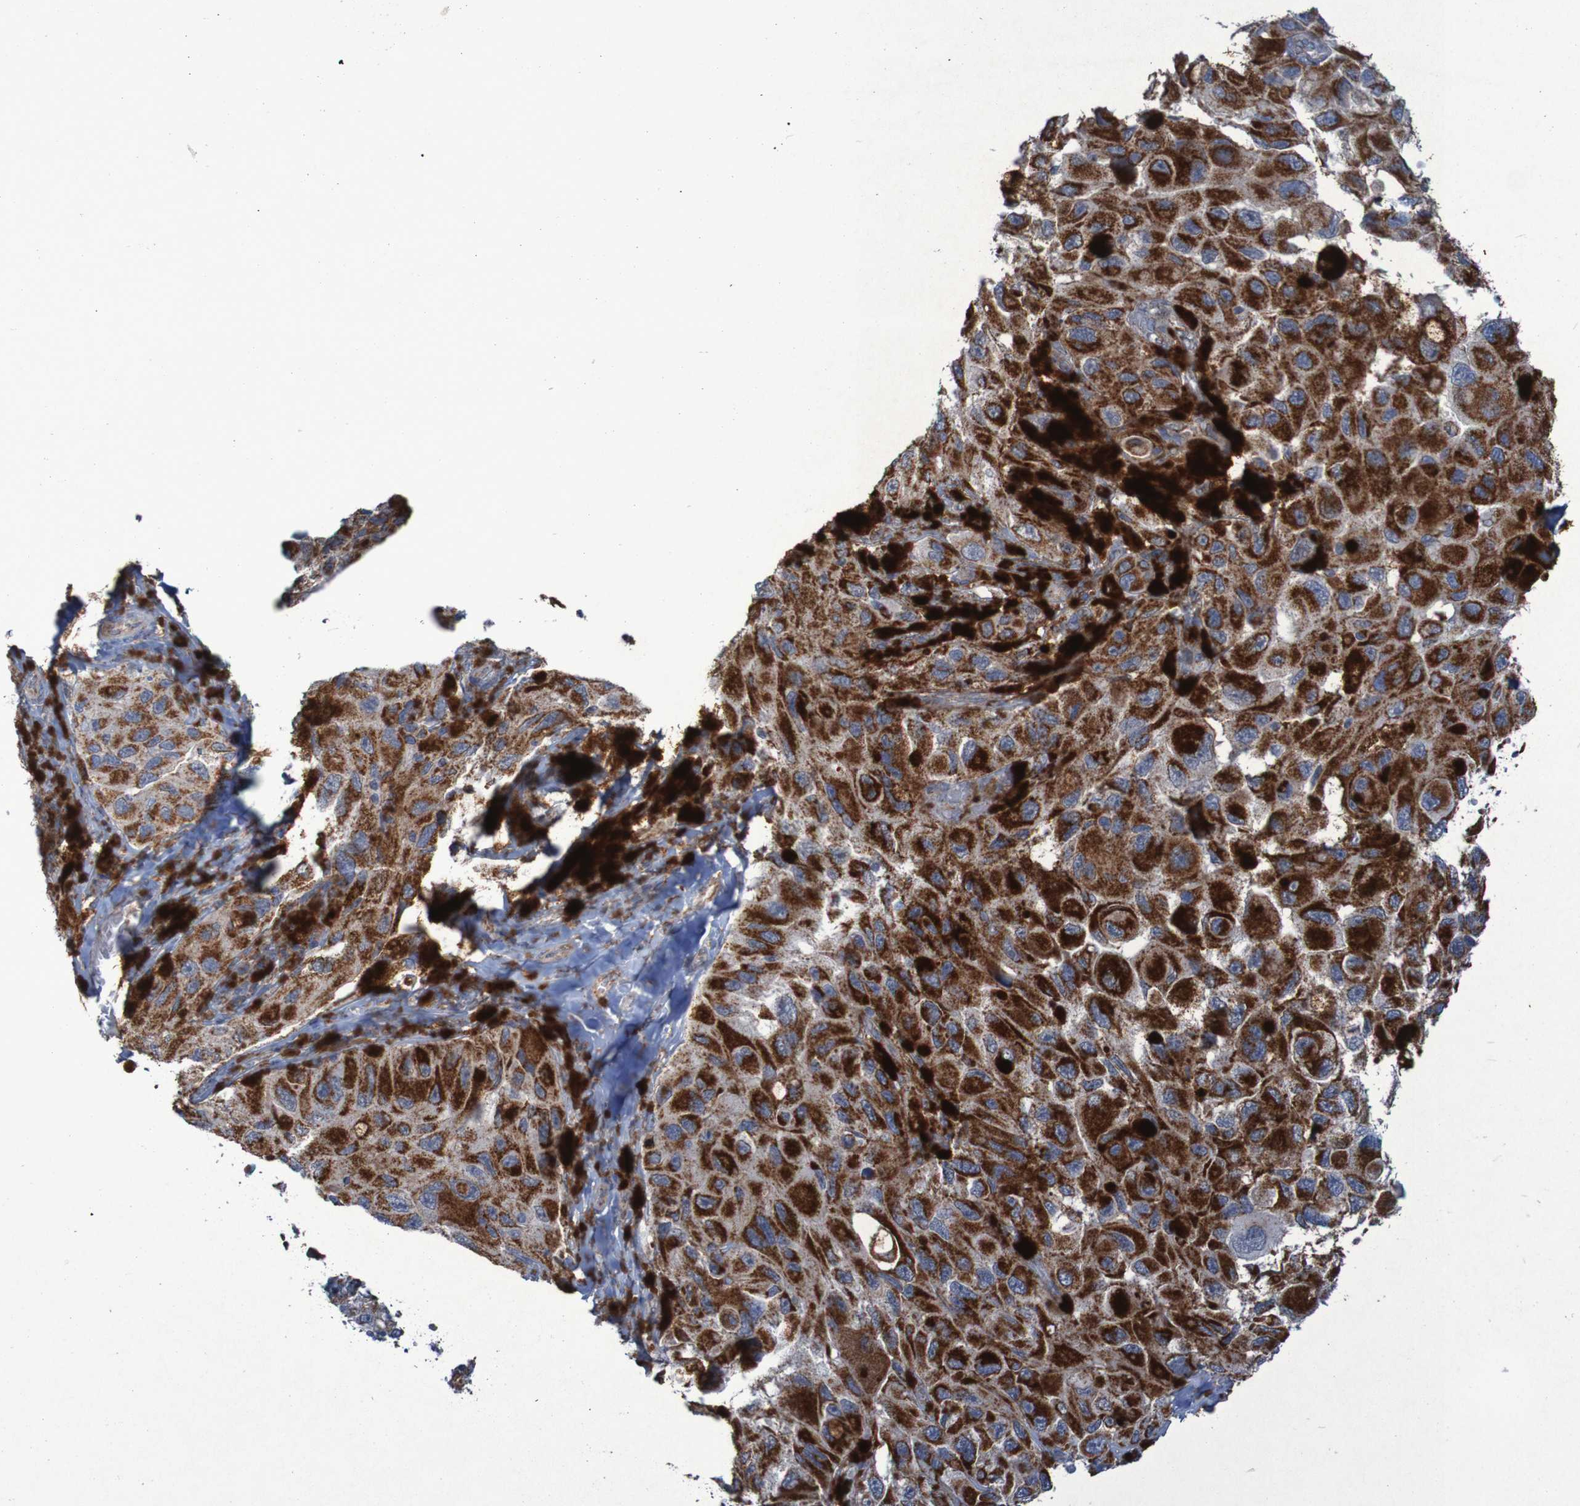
{"staining": {"intensity": "strong", "quantity": ">75%", "location": "cytoplasmic/membranous"}, "tissue": "melanoma", "cell_type": "Tumor cells", "image_type": "cancer", "snomed": [{"axis": "morphology", "description": "Malignant melanoma, NOS"}, {"axis": "topography", "description": "Skin"}], "caption": "Strong cytoplasmic/membranous staining for a protein is present in about >75% of tumor cells of malignant melanoma using immunohistochemistry (IHC).", "gene": "CCDC51", "patient": {"sex": "female", "age": 73}}